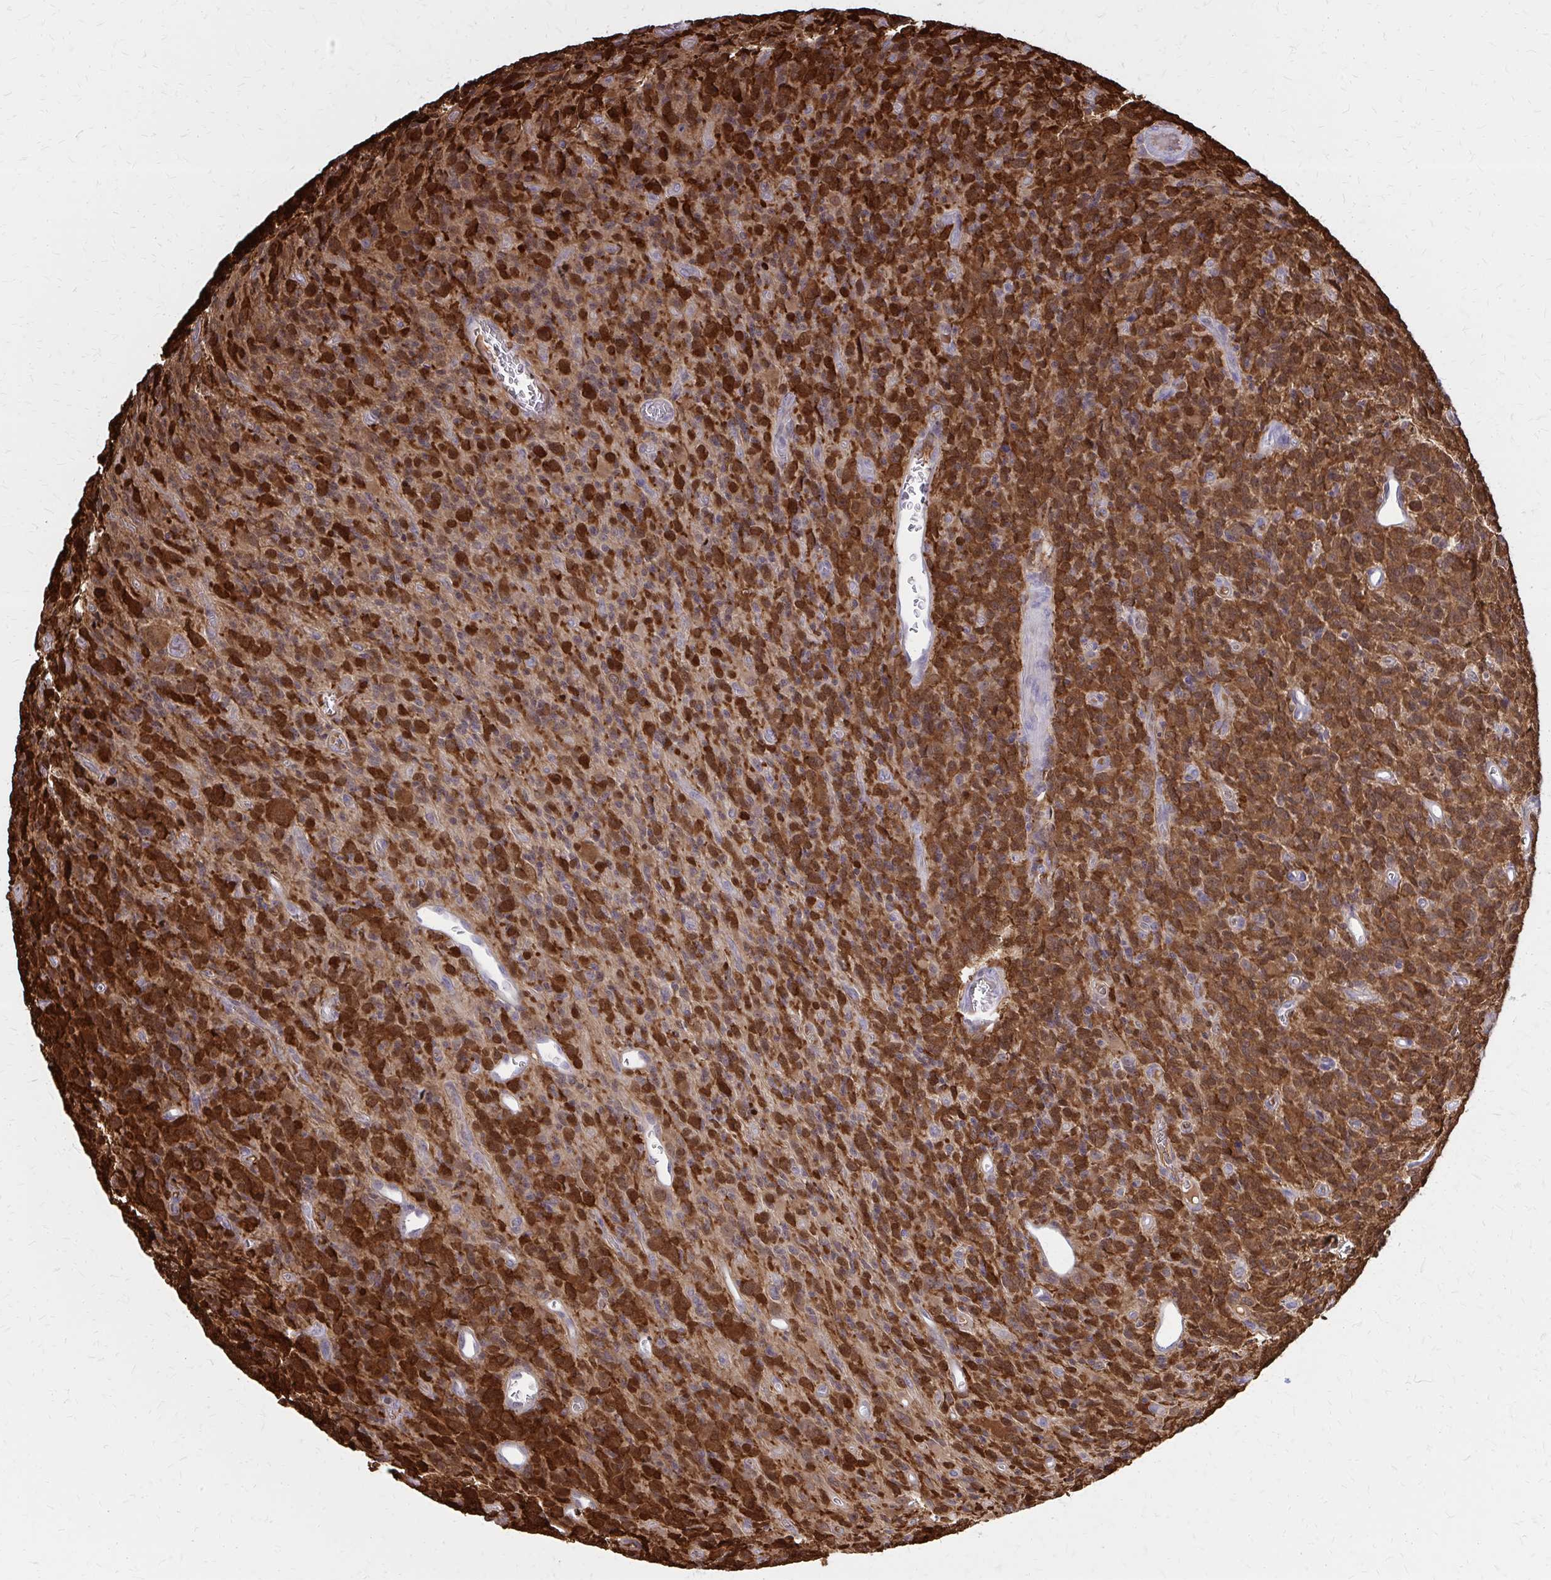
{"staining": {"intensity": "strong", "quantity": ">75%", "location": "cytoplasmic/membranous"}, "tissue": "glioma", "cell_type": "Tumor cells", "image_type": "cancer", "snomed": [{"axis": "morphology", "description": "Glioma, malignant, High grade"}, {"axis": "topography", "description": "Brain"}], "caption": "This image shows immunohistochemistry (IHC) staining of human malignant high-grade glioma, with high strong cytoplasmic/membranous expression in approximately >75% of tumor cells.", "gene": "DBI", "patient": {"sex": "male", "age": 76}}